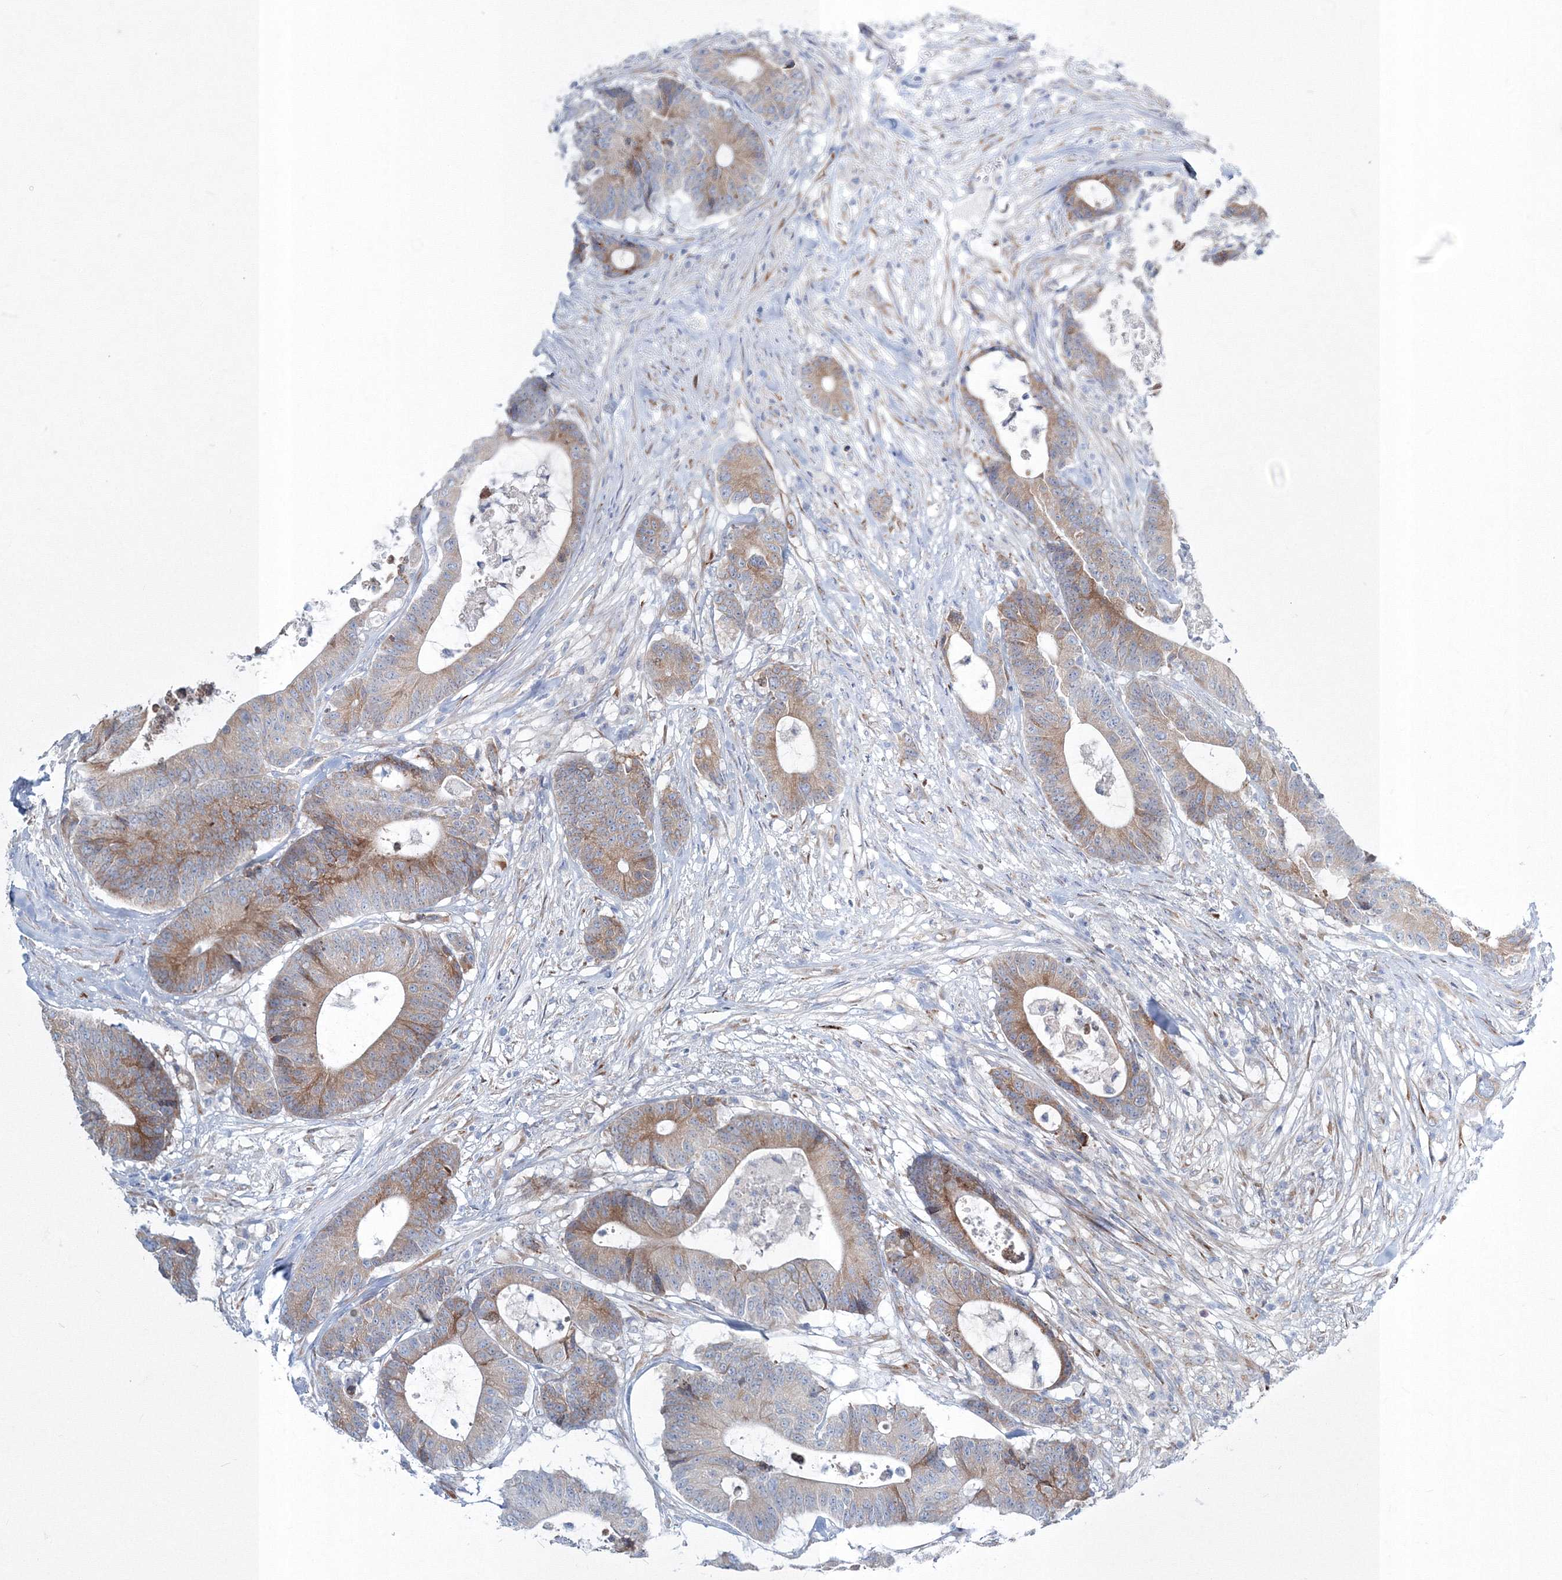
{"staining": {"intensity": "moderate", "quantity": "25%-75%", "location": "cytoplasmic/membranous"}, "tissue": "colorectal cancer", "cell_type": "Tumor cells", "image_type": "cancer", "snomed": [{"axis": "morphology", "description": "Adenocarcinoma, NOS"}, {"axis": "topography", "description": "Colon"}], "caption": "The image shows a brown stain indicating the presence of a protein in the cytoplasmic/membranous of tumor cells in colorectal cancer. The protein is stained brown, and the nuclei are stained in blue (DAB (3,3'-diaminobenzidine) IHC with brightfield microscopy, high magnification).", "gene": "RCN1", "patient": {"sex": "female", "age": 84}}